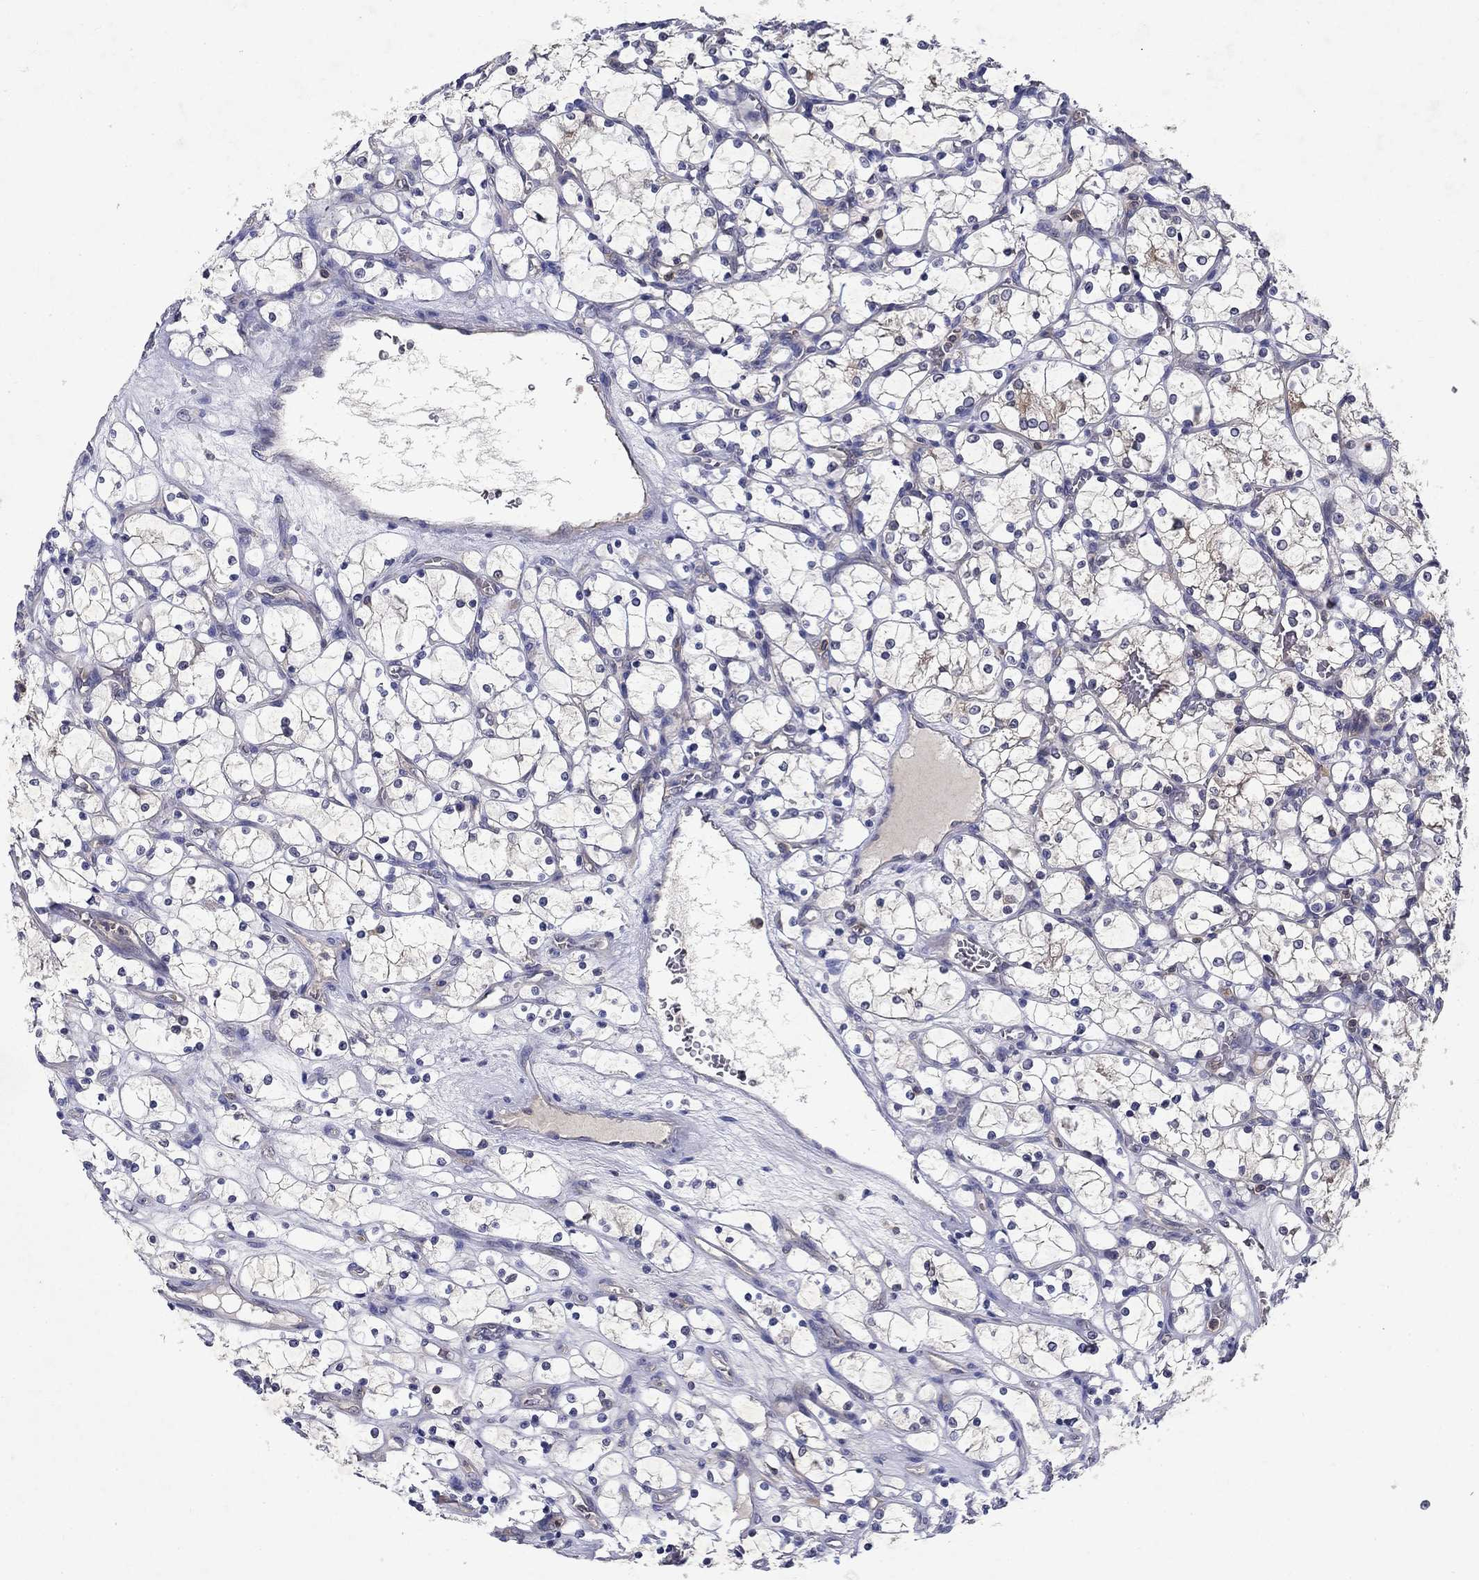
{"staining": {"intensity": "negative", "quantity": "none", "location": "none"}, "tissue": "renal cancer", "cell_type": "Tumor cells", "image_type": "cancer", "snomed": [{"axis": "morphology", "description": "Adenocarcinoma, NOS"}, {"axis": "topography", "description": "Kidney"}], "caption": "The micrograph shows no significant positivity in tumor cells of renal adenocarcinoma.", "gene": "GLTP", "patient": {"sex": "female", "age": 69}}